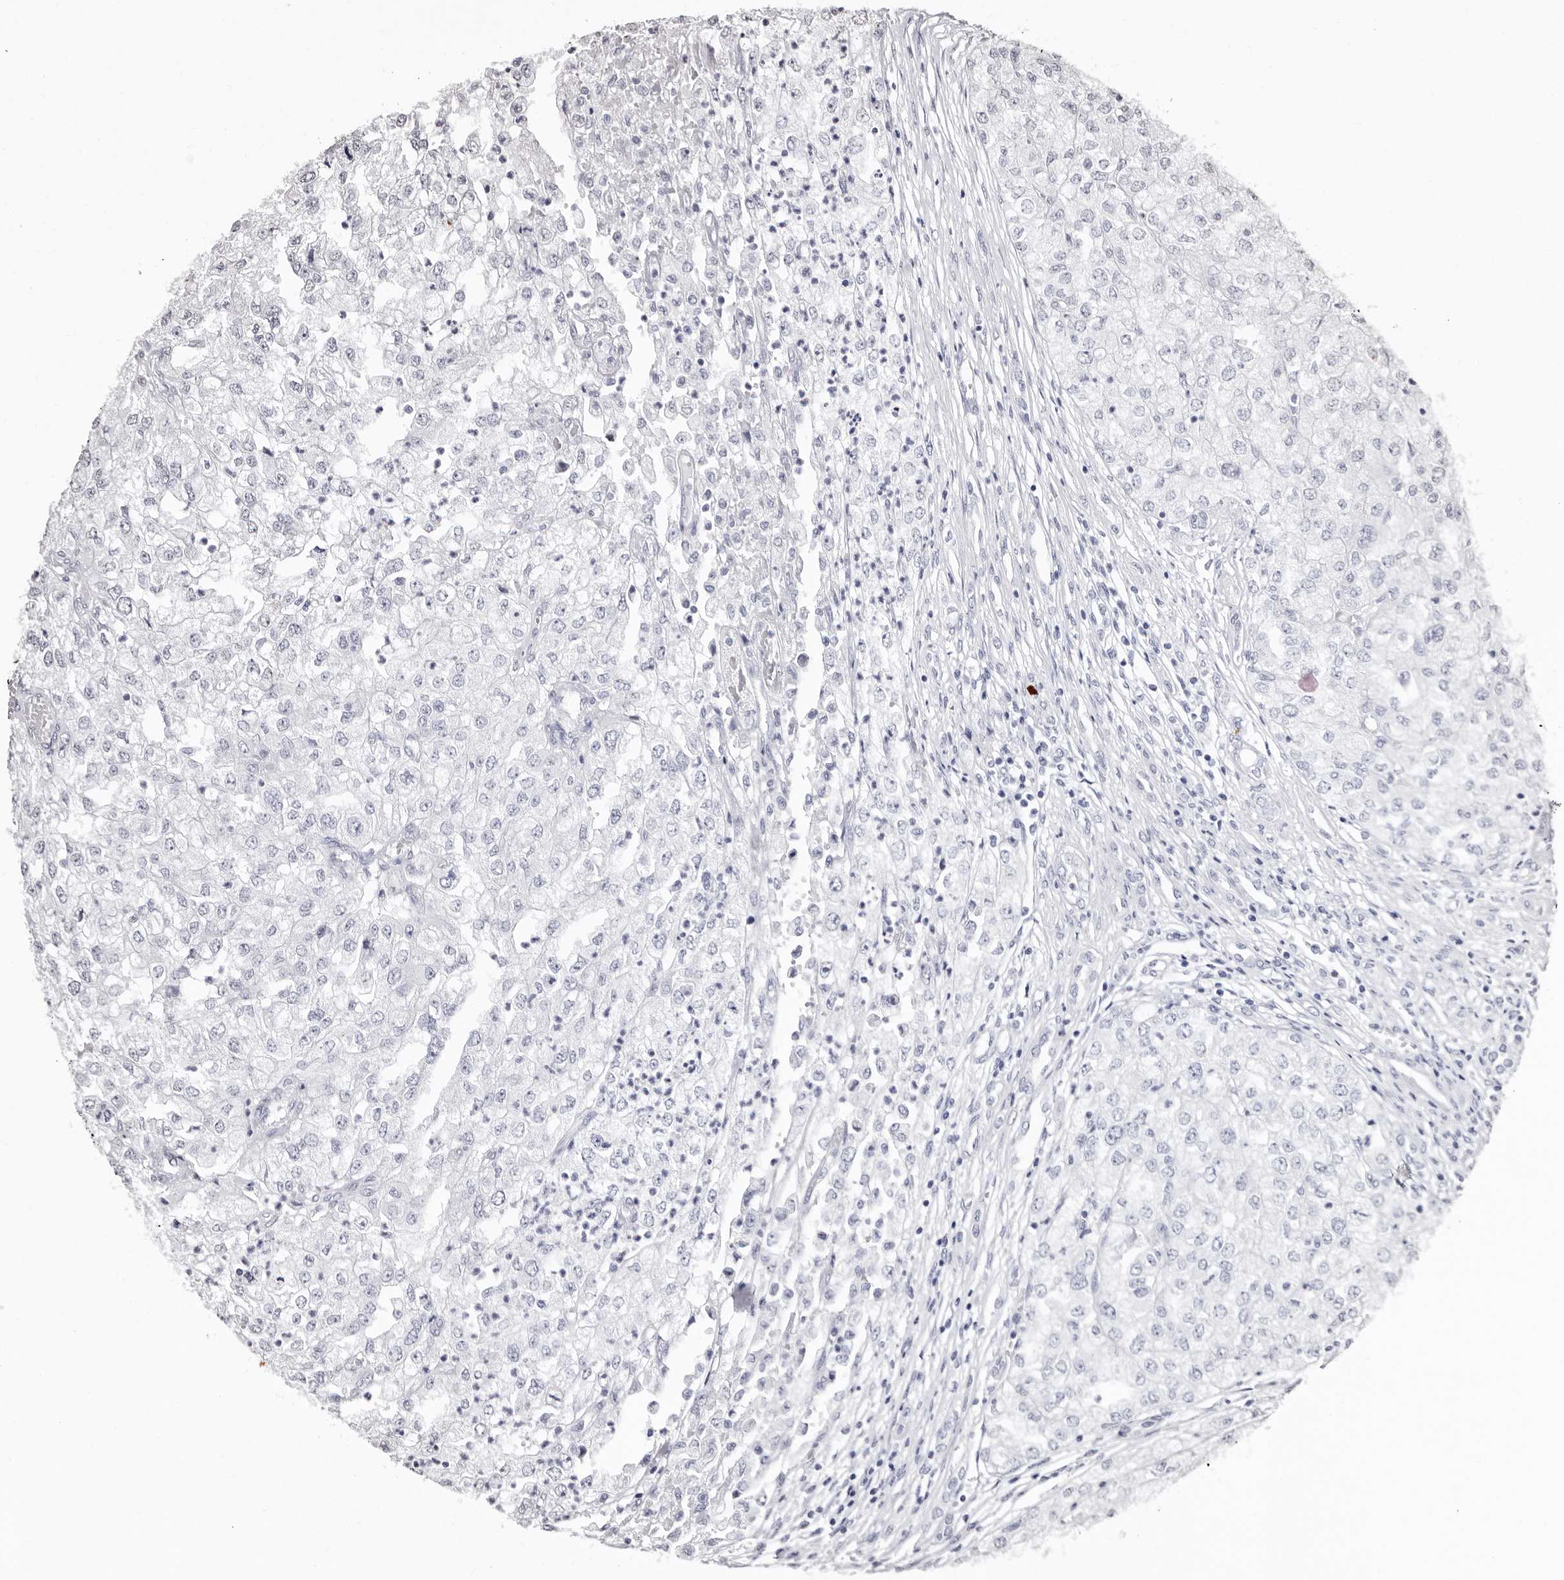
{"staining": {"intensity": "negative", "quantity": "none", "location": "none"}, "tissue": "renal cancer", "cell_type": "Tumor cells", "image_type": "cancer", "snomed": [{"axis": "morphology", "description": "Adenocarcinoma, NOS"}, {"axis": "topography", "description": "Kidney"}], "caption": "Photomicrograph shows no significant protein expression in tumor cells of renal cancer.", "gene": "ERBB4", "patient": {"sex": "female", "age": 54}}